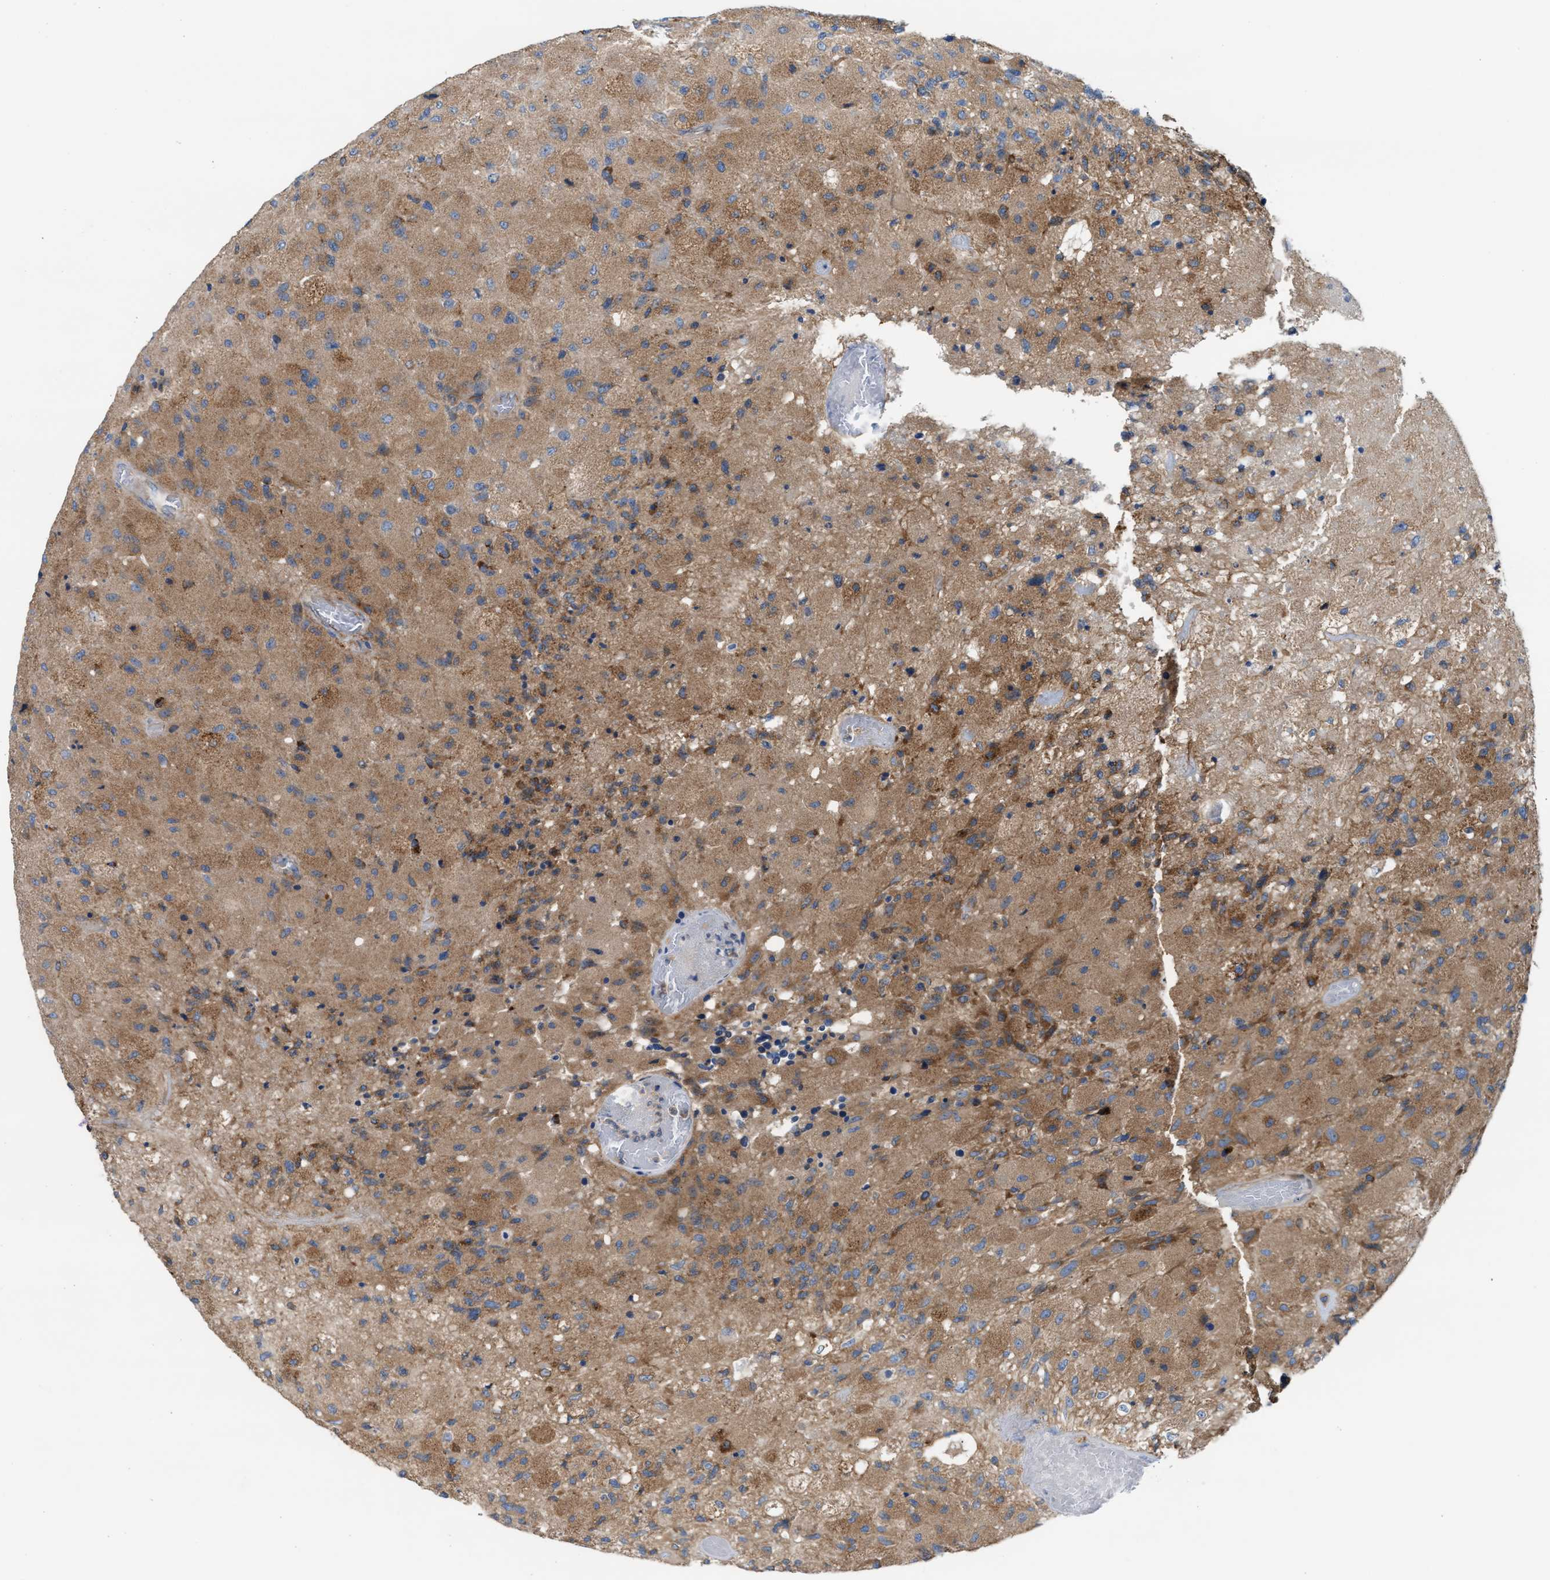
{"staining": {"intensity": "moderate", "quantity": ">75%", "location": "cytoplasmic/membranous"}, "tissue": "glioma", "cell_type": "Tumor cells", "image_type": "cancer", "snomed": [{"axis": "morphology", "description": "Normal tissue, NOS"}, {"axis": "morphology", "description": "Glioma, malignant, High grade"}, {"axis": "topography", "description": "Cerebral cortex"}], "caption": "Human malignant glioma (high-grade) stained with a protein marker displays moderate staining in tumor cells.", "gene": "TBC1D15", "patient": {"sex": "male", "age": 77}}